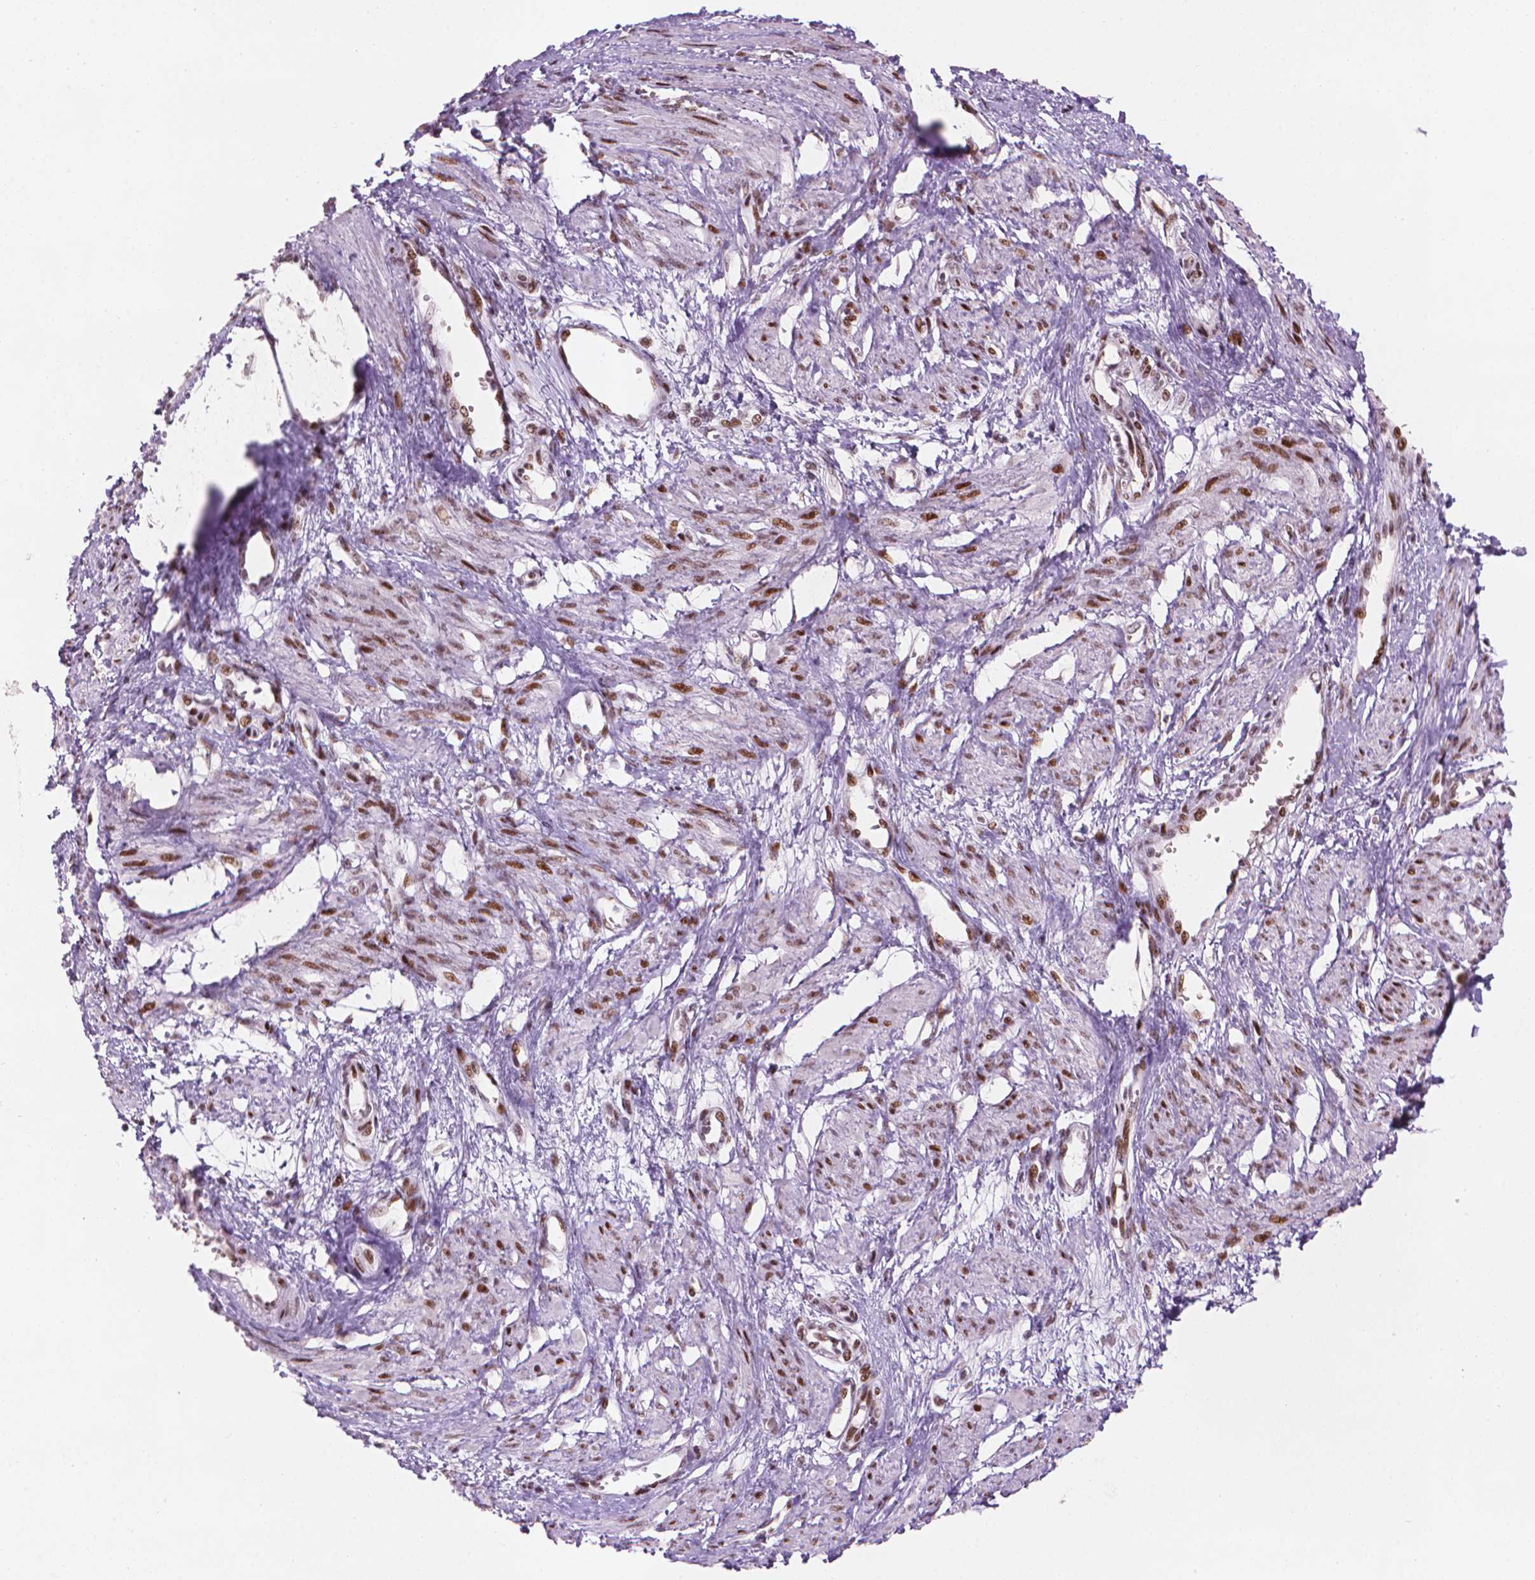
{"staining": {"intensity": "moderate", "quantity": "25%-75%", "location": "nuclear"}, "tissue": "smooth muscle", "cell_type": "Smooth muscle cells", "image_type": "normal", "snomed": [{"axis": "morphology", "description": "Normal tissue, NOS"}, {"axis": "topography", "description": "Smooth muscle"}, {"axis": "topography", "description": "Uterus"}], "caption": "The immunohistochemical stain labels moderate nuclear expression in smooth muscle cells of unremarkable smooth muscle. (IHC, brightfield microscopy, high magnification).", "gene": "HES7", "patient": {"sex": "female", "age": 39}}